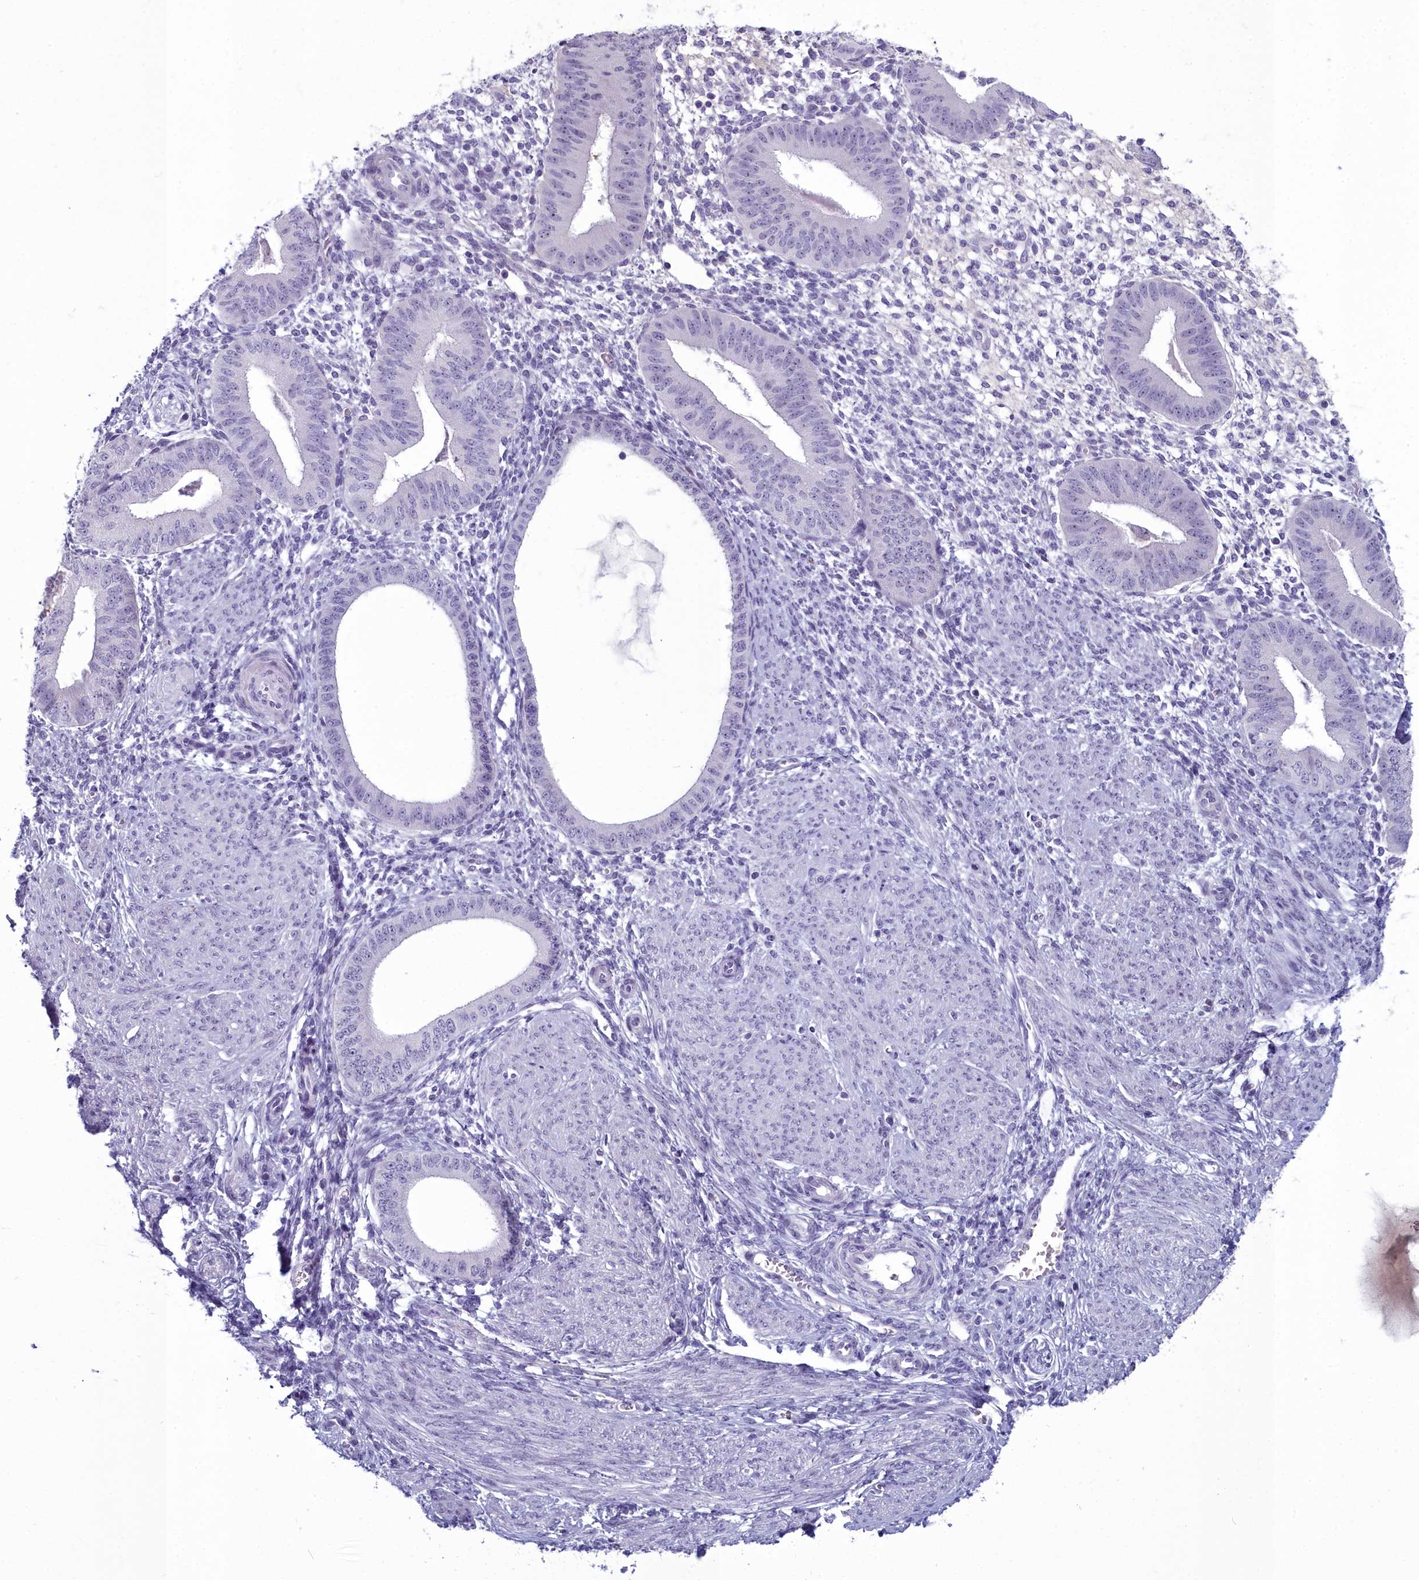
{"staining": {"intensity": "negative", "quantity": "none", "location": "none"}, "tissue": "endometrium", "cell_type": "Cells in endometrial stroma", "image_type": "normal", "snomed": [{"axis": "morphology", "description": "Normal tissue, NOS"}, {"axis": "topography", "description": "Endometrium"}], "caption": "This is a image of immunohistochemistry staining of unremarkable endometrium, which shows no expression in cells in endometrial stroma.", "gene": "INSYN2A", "patient": {"sex": "female", "age": 49}}